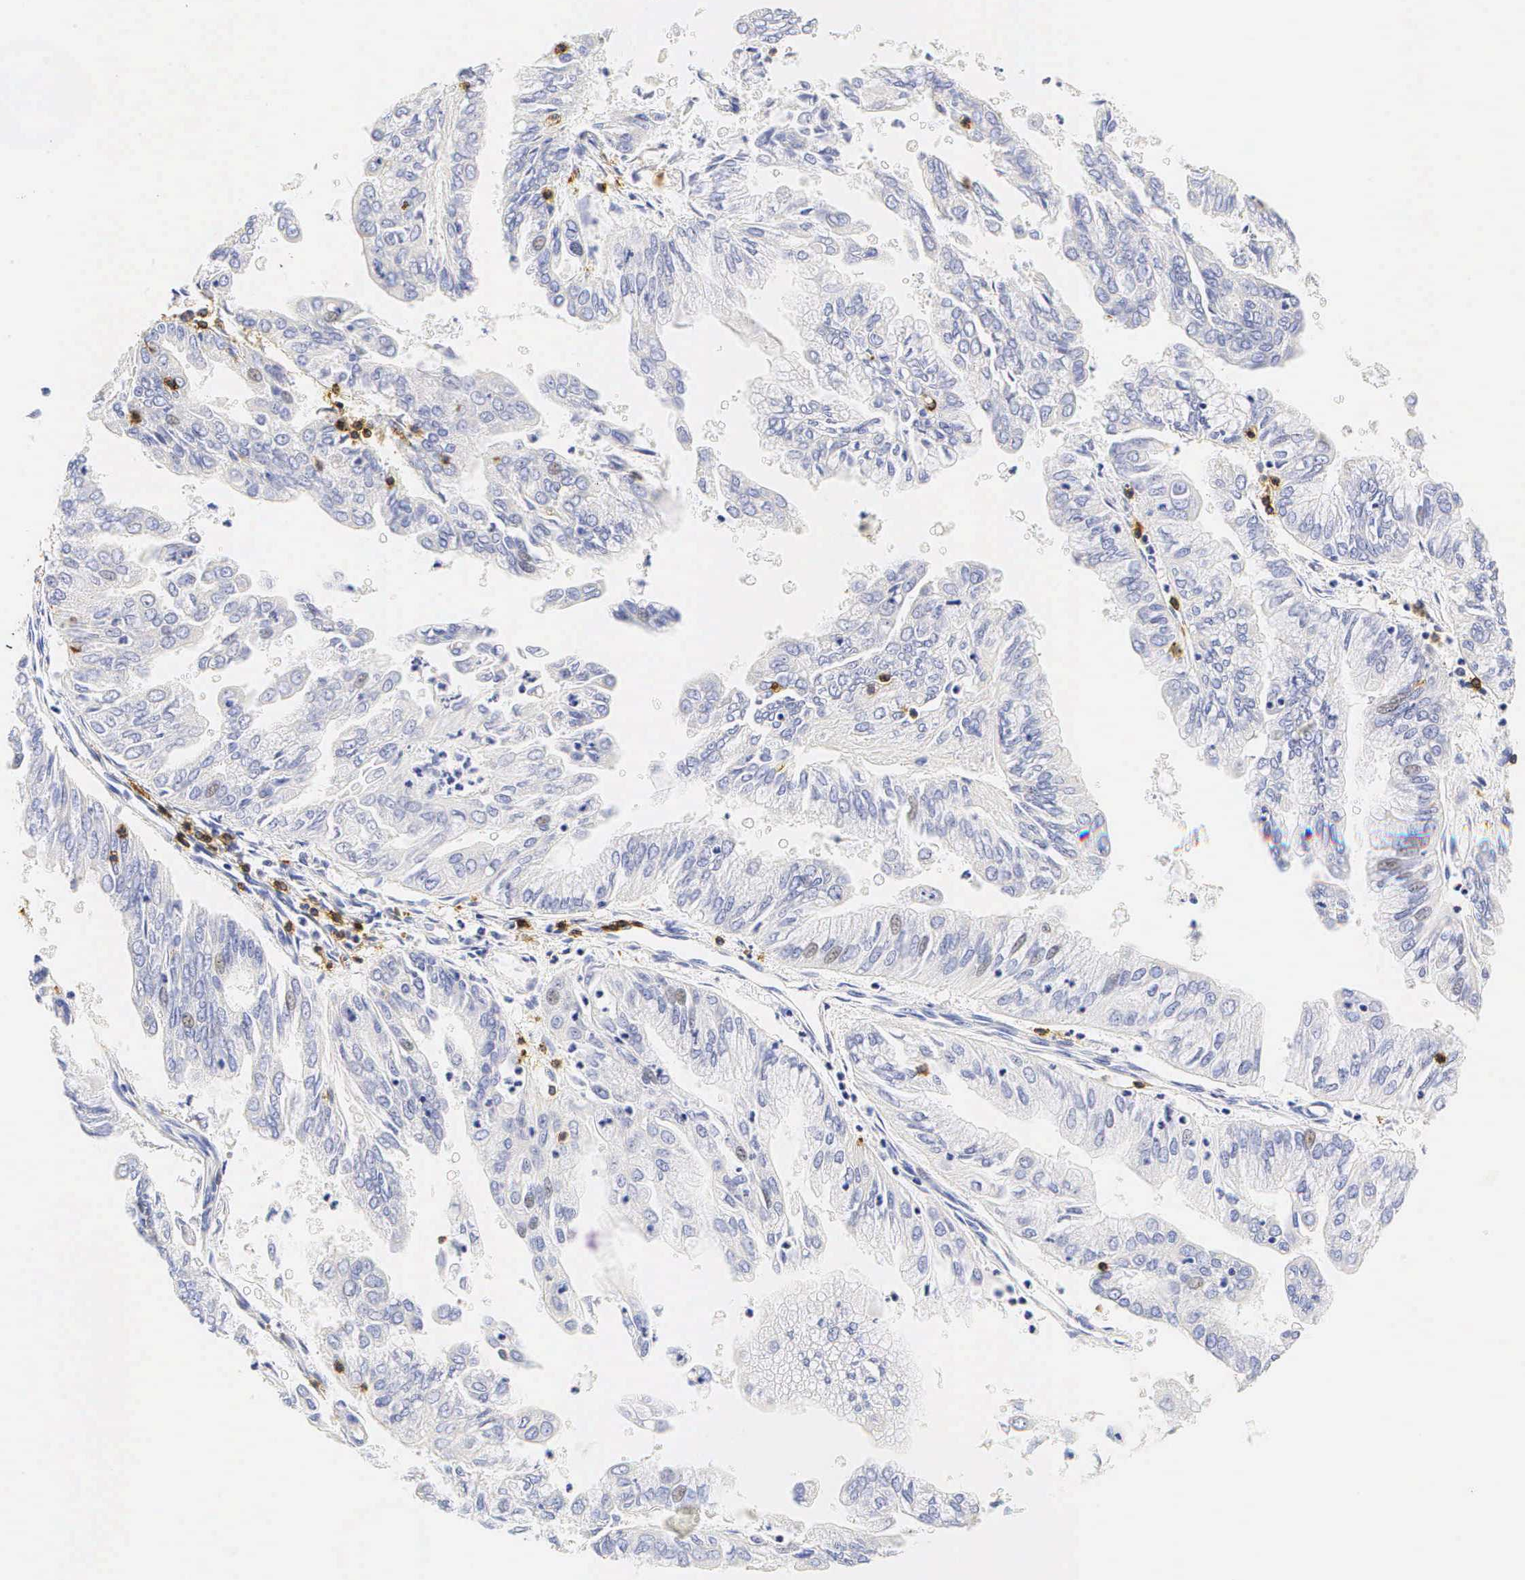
{"staining": {"intensity": "negative", "quantity": "none", "location": "none"}, "tissue": "endometrial cancer", "cell_type": "Tumor cells", "image_type": "cancer", "snomed": [{"axis": "morphology", "description": "Adenocarcinoma, NOS"}, {"axis": "topography", "description": "Endometrium"}], "caption": "Protein analysis of endometrial cancer demonstrates no significant expression in tumor cells.", "gene": "CD3E", "patient": {"sex": "female", "age": 79}}